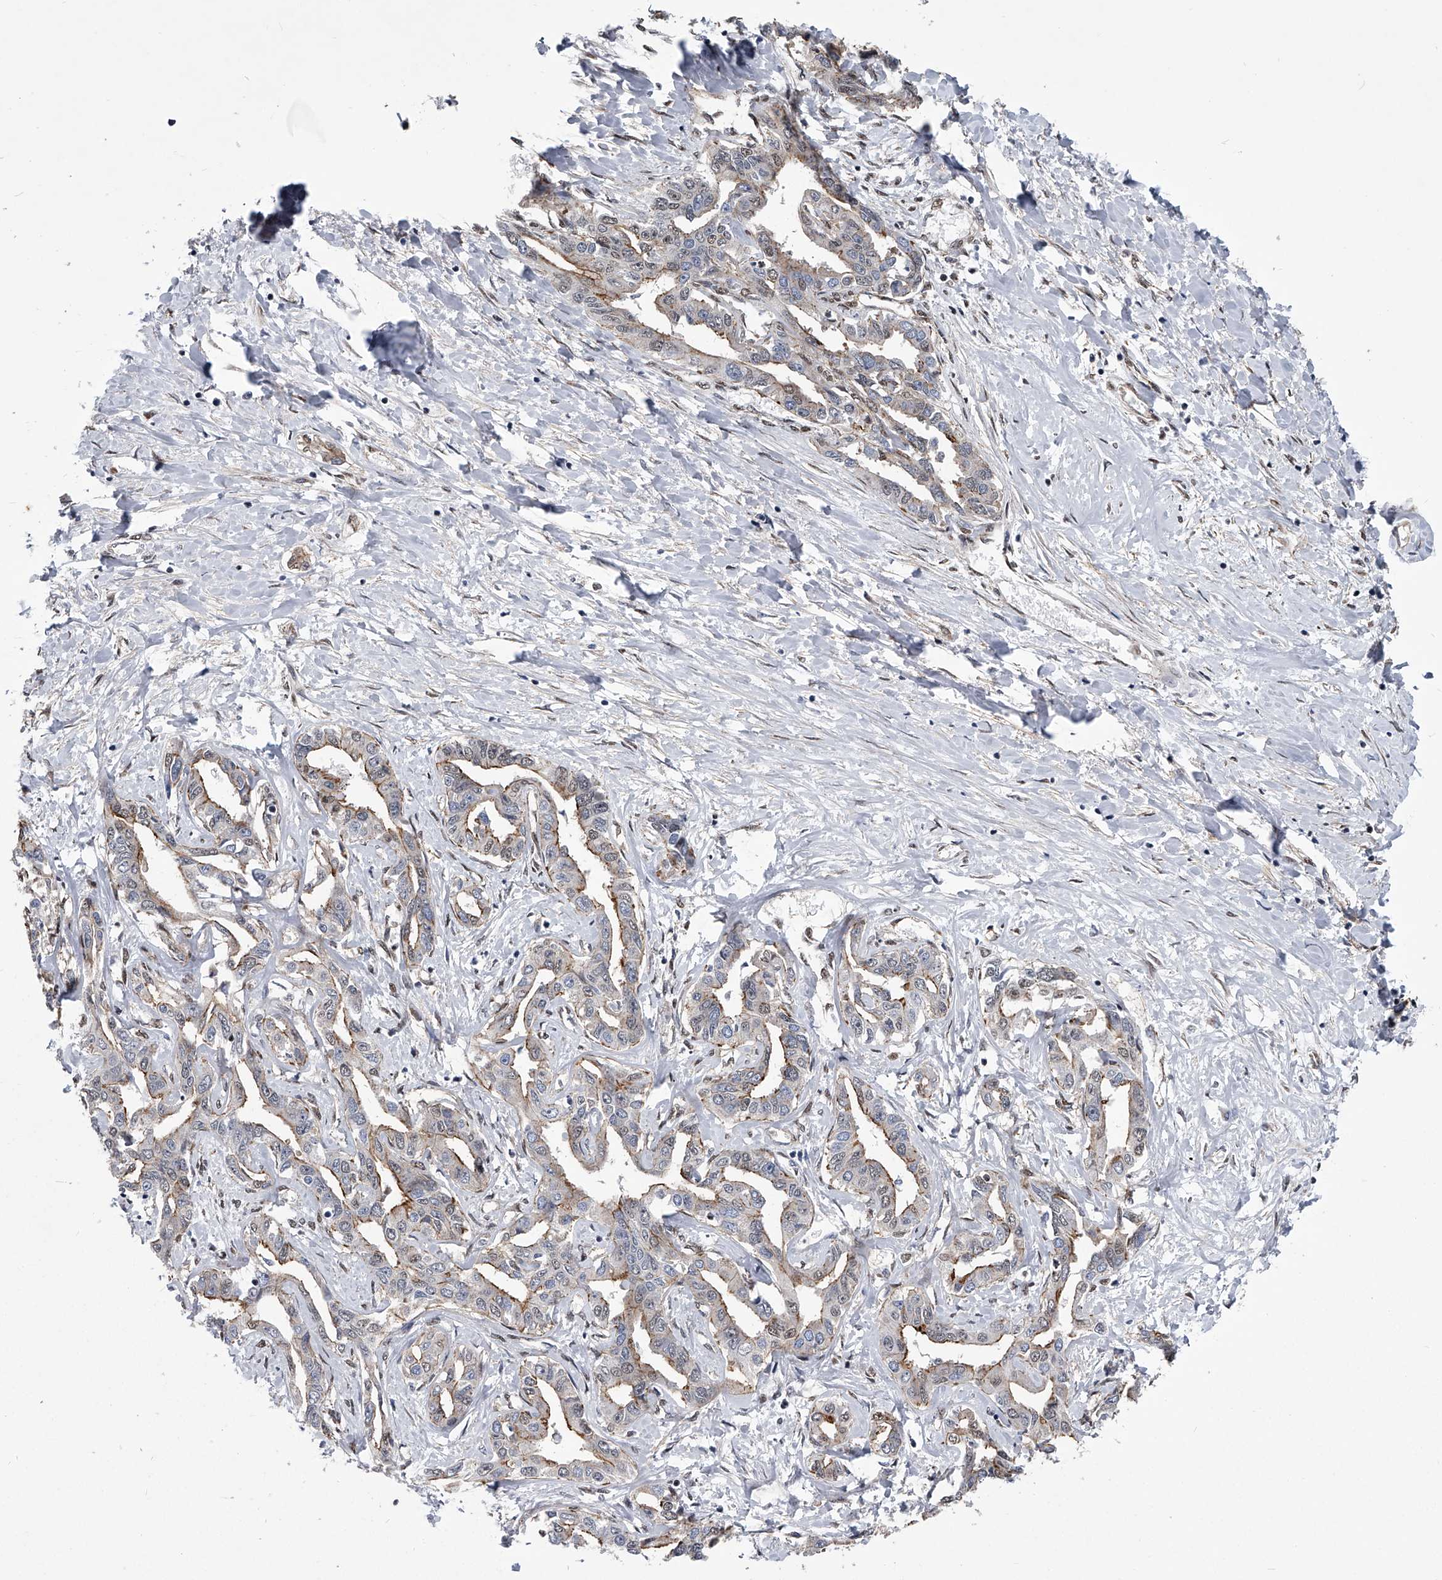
{"staining": {"intensity": "weak", "quantity": "<25%", "location": "cytoplasmic/membranous"}, "tissue": "liver cancer", "cell_type": "Tumor cells", "image_type": "cancer", "snomed": [{"axis": "morphology", "description": "Cholangiocarcinoma"}, {"axis": "topography", "description": "Liver"}], "caption": "The micrograph shows no significant positivity in tumor cells of cholangiocarcinoma (liver).", "gene": "ZNF76", "patient": {"sex": "male", "age": 59}}